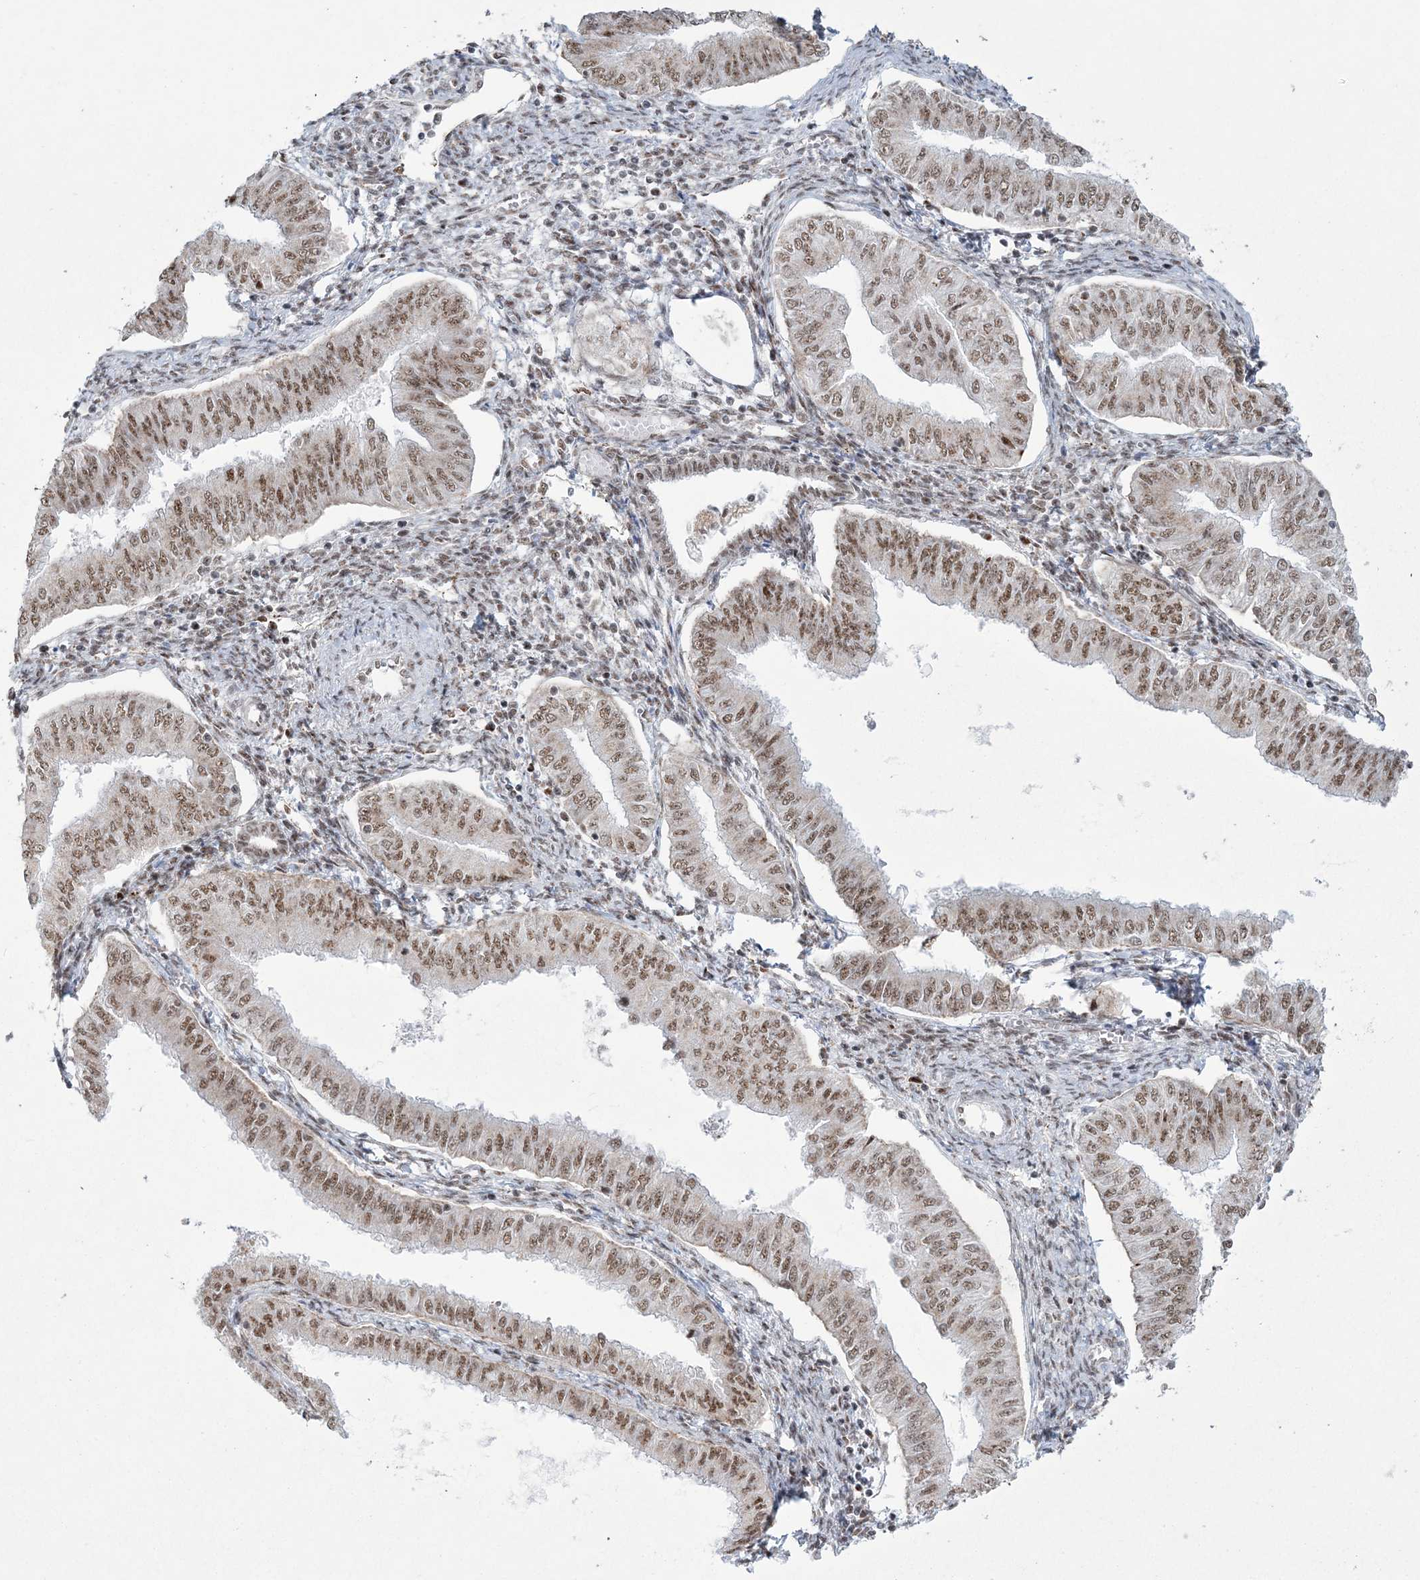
{"staining": {"intensity": "moderate", "quantity": ">75%", "location": "nuclear"}, "tissue": "endometrial cancer", "cell_type": "Tumor cells", "image_type": "cancer", "snomed": [{"axis": "morphology", "description": "Normal tissue, NOS"}, {"axis": "morphology", "description": "Adenocarcinoma, NOS"}, {"axis": "topography", "description": "Endometrium"}], "caption": "Endometrial cancer stained with DAB IHC shows medium levels of moderate nuclear expression in approximately >75% of tumor cells.", "gene": "RBM17", "patient": {"sex": "female", "age": 53}}